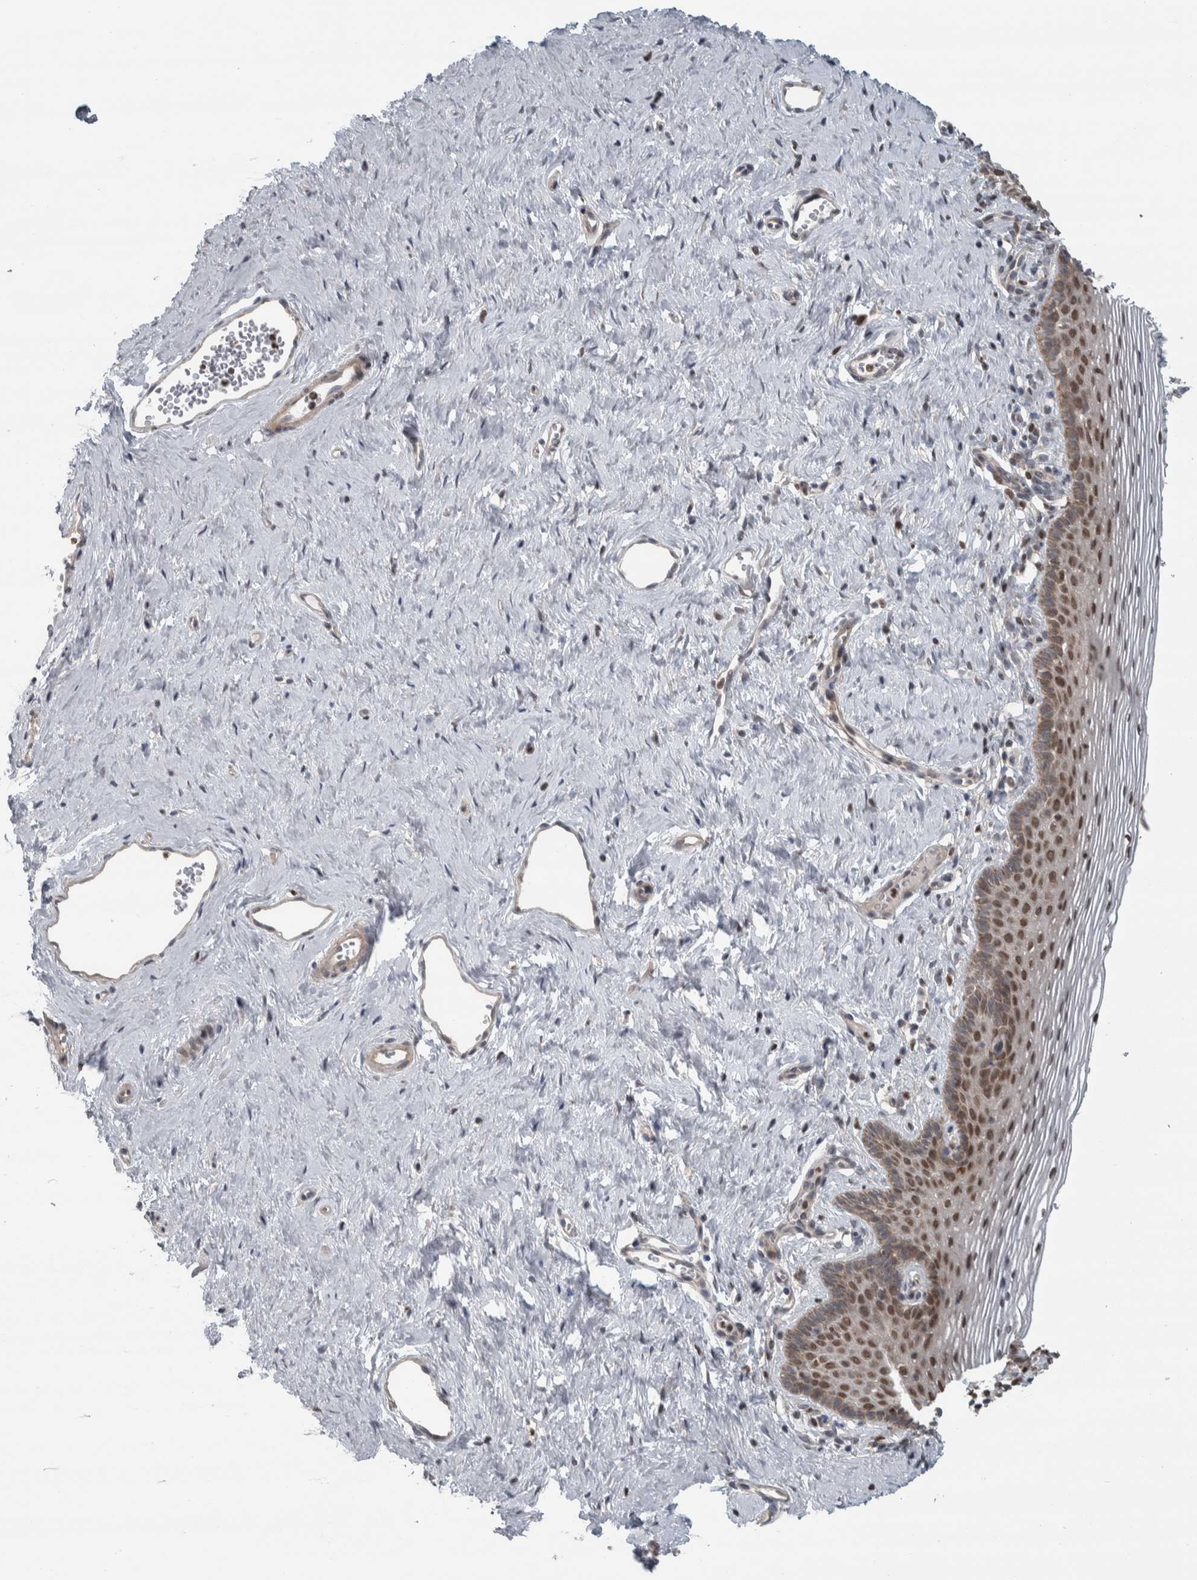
{"staining": {"intensity": "moderate", "quantity": ">75%", "location": "nuclear"}, "tissue": "vagina", "cell_type": "Squamous epithelial cells", "image_type": "normal", "snomed": [{"axis": "morphology", "description": "Normal tissue, NOS"}, {"axis": "topography", "description": "Vagina"}], "caption": "IHC (DAB) staining of unremarkable human vagina reveals moderate nuclear protein positivity in approximately >75% of squamous epithelial cells. (IHC, brightfield microscopy, high magnification).", "gene": "CWC27", "patient": {"sex": "female", "age": 32}}